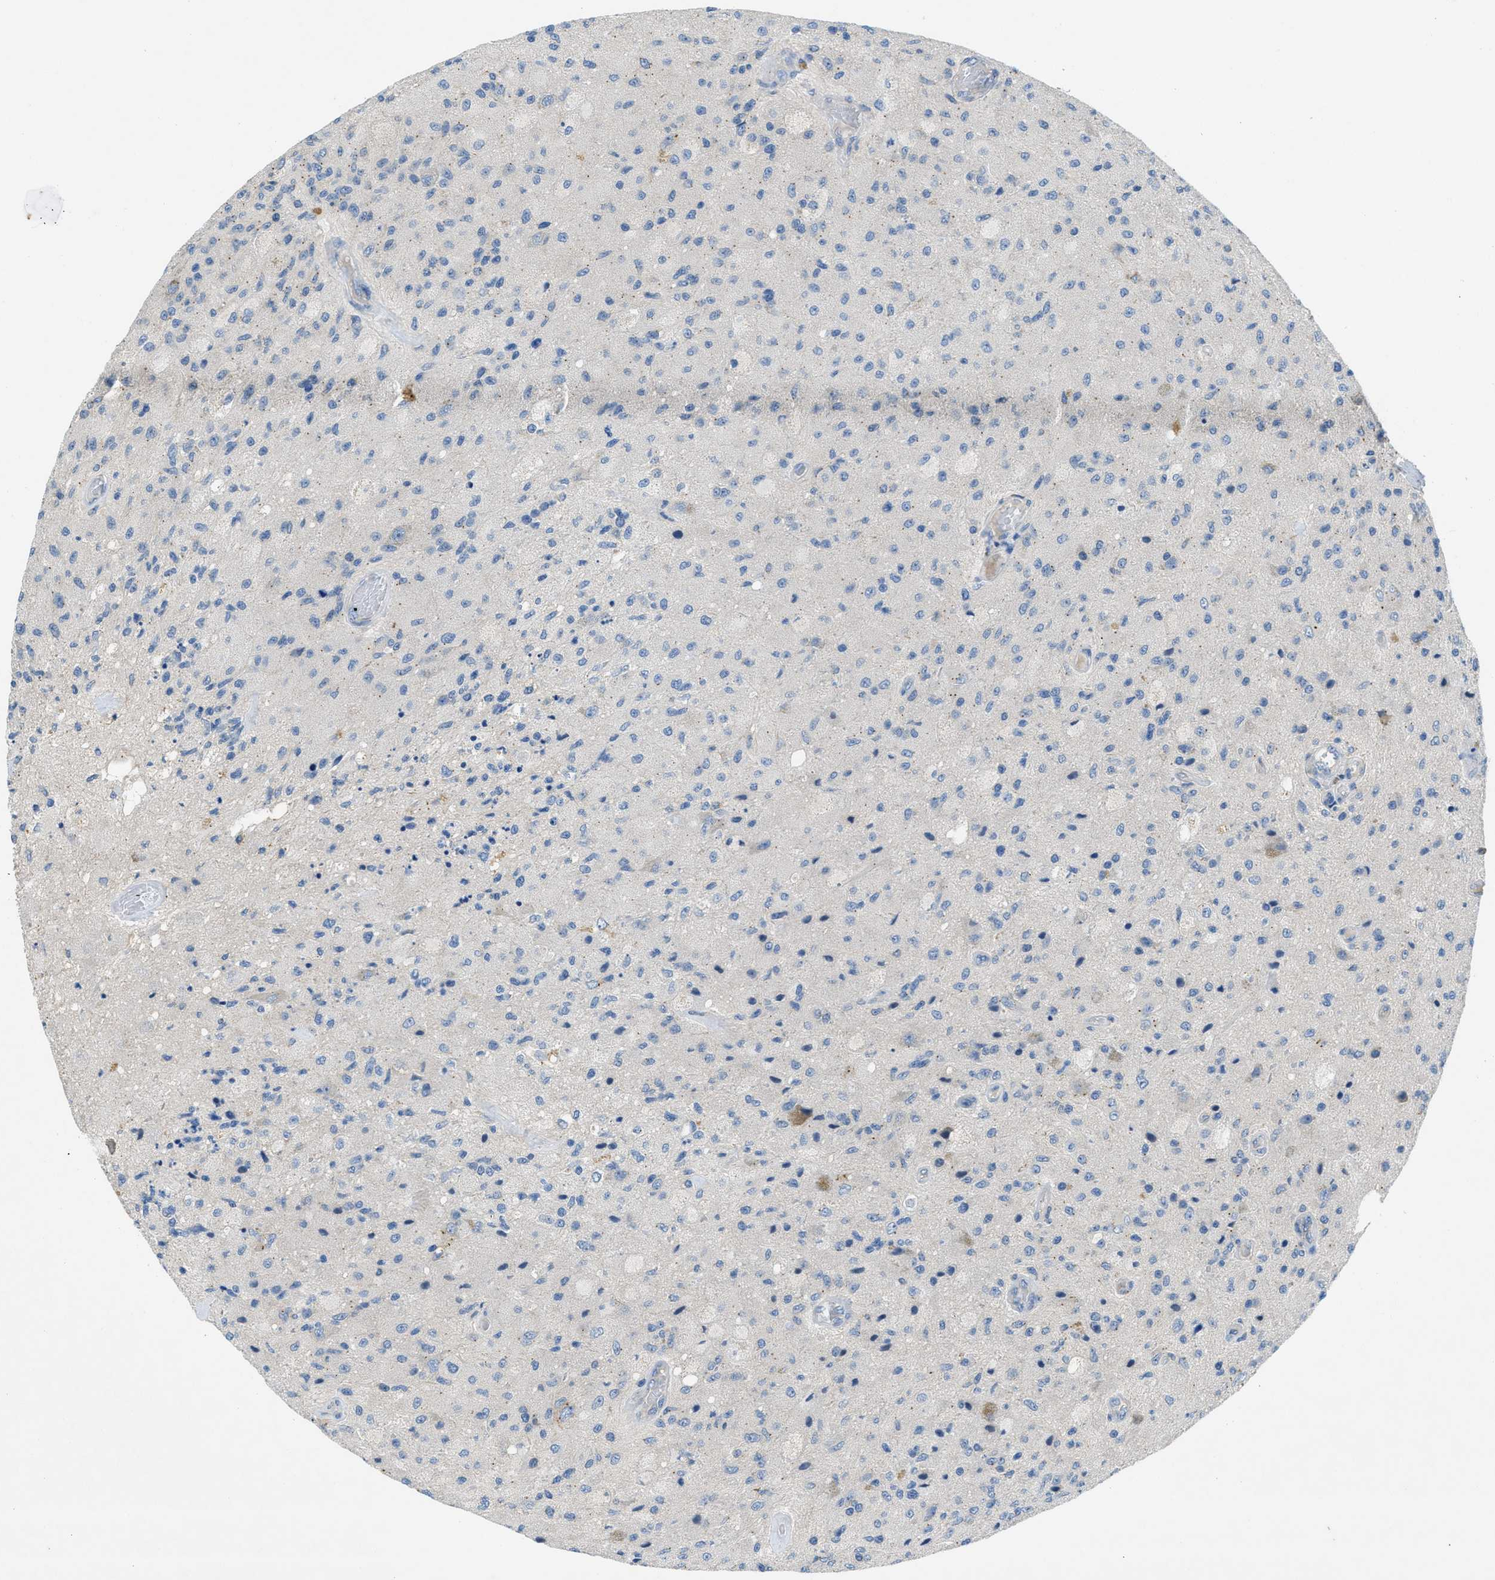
{"staining": {"intensity": "negative", "quantity": "none", "location": "none"}, "tissue": "glioma", "cell_type": "Tumor cells", "image_type": "cancer", "snomed": [{"axis": "morphology", "description": "Normal tissue, NOS"}, {"axis": "morphology", "description": "Glioma, malignant, High grade"}, {"axis": "topography", "description": "Cerebral cortex"}], "caption": "Glioma stained for a protein using immunohistochemistry (IHC) exhibits no staining tumor cells.", "gene": "RIPK2", "patient": {"sex": "male", "age": 77}}